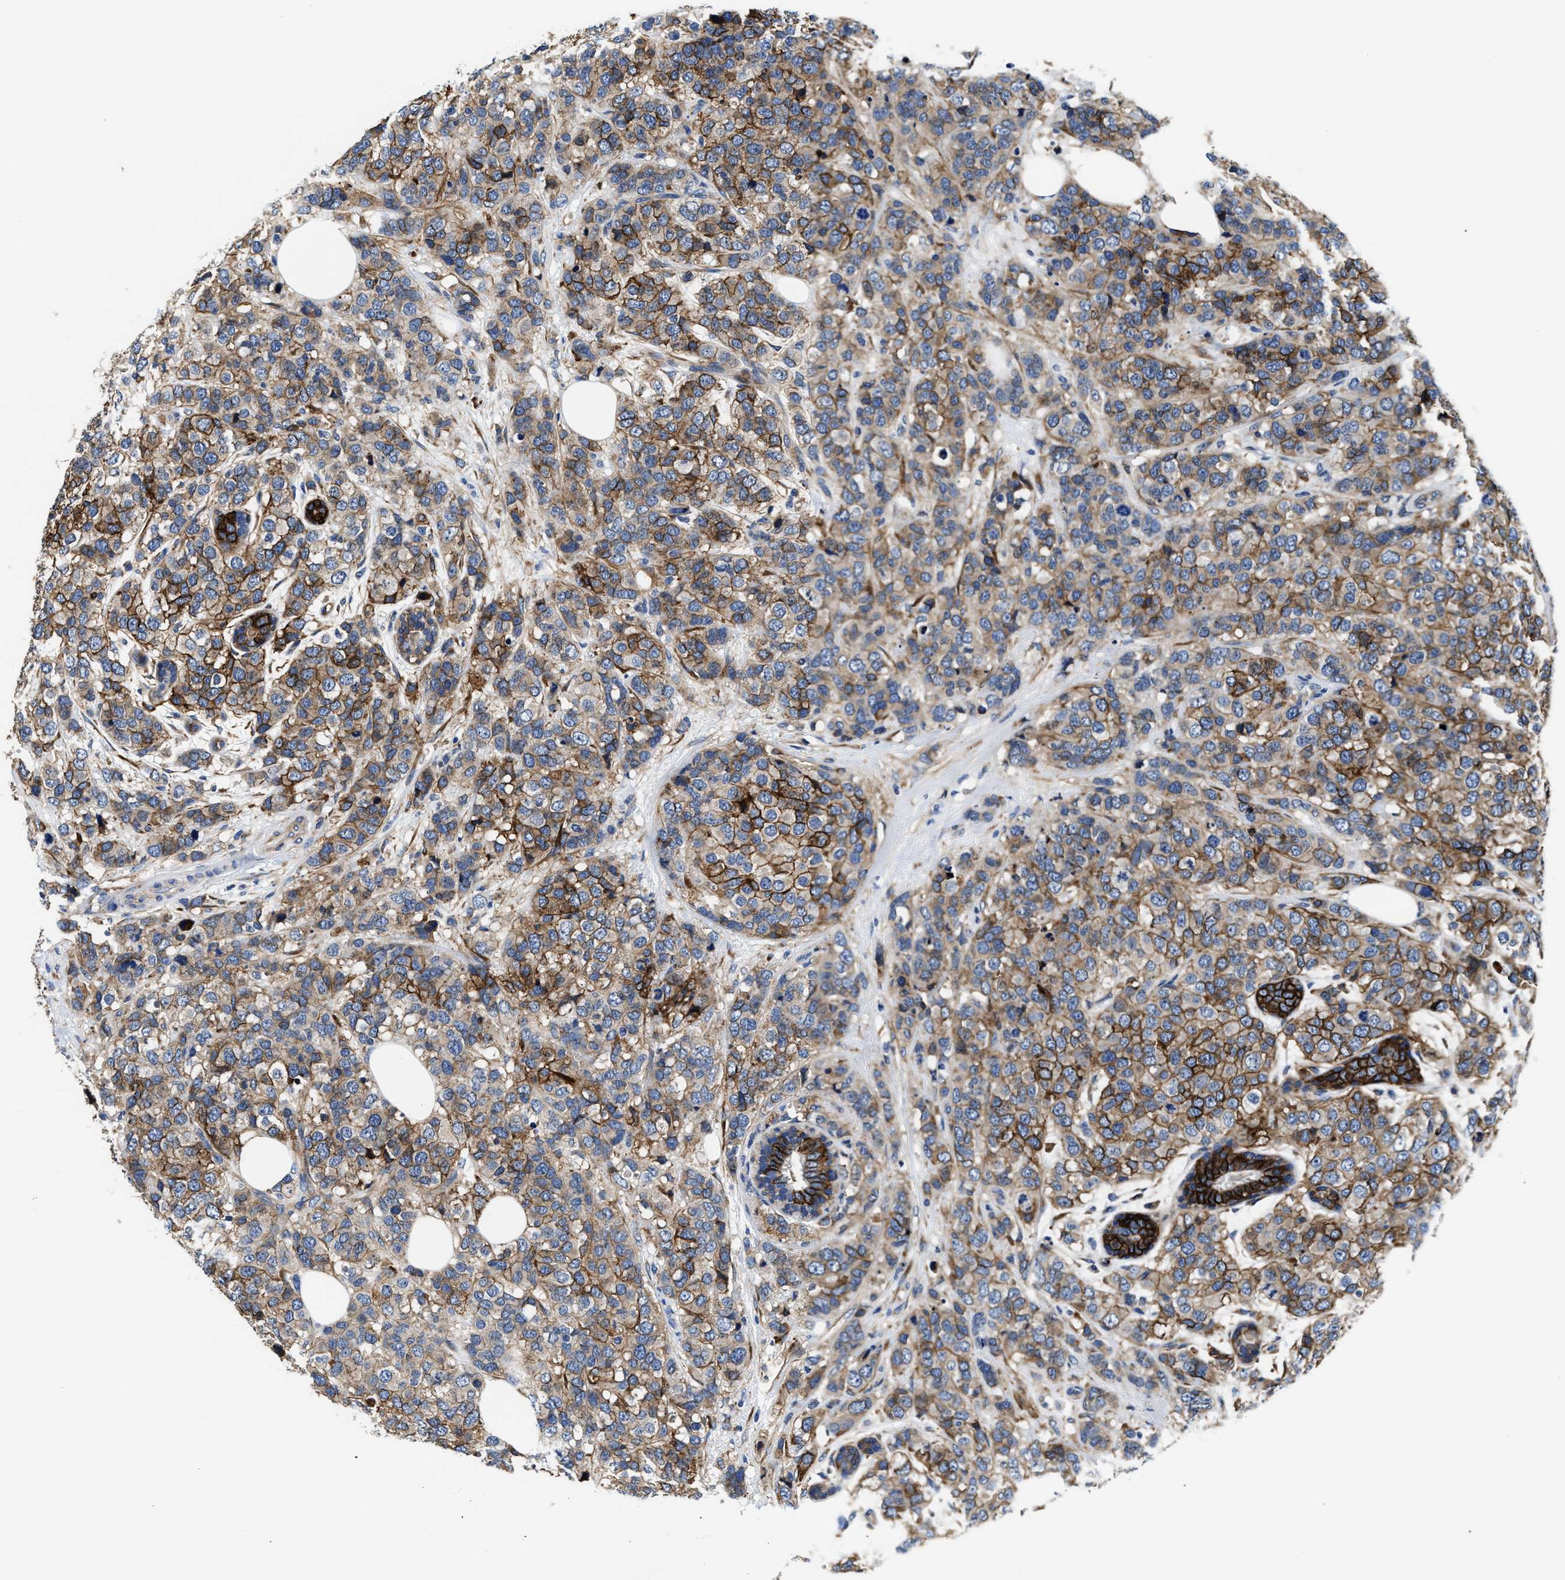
{"staining": {"intensity": "moderate", "quantity": ">75%", "location": "cytoplasmic/membranous"}, "tissue": "breast cancer", "cell_type": "Tumor cells", "image_type": "cancer", "snomed": [{"axis": "morphology", "description": "Lobular carcinoma"}, {"axis": "topography", "description": "Breast"}], "caption": "The photomicrograph displays staining of breast cancer, revealing moderate cytoplasmic/membranous protein staining (brown color) within tumor cells.", "gene": "SLC12A2", "patient": {"sex": "female", "age": 59}}